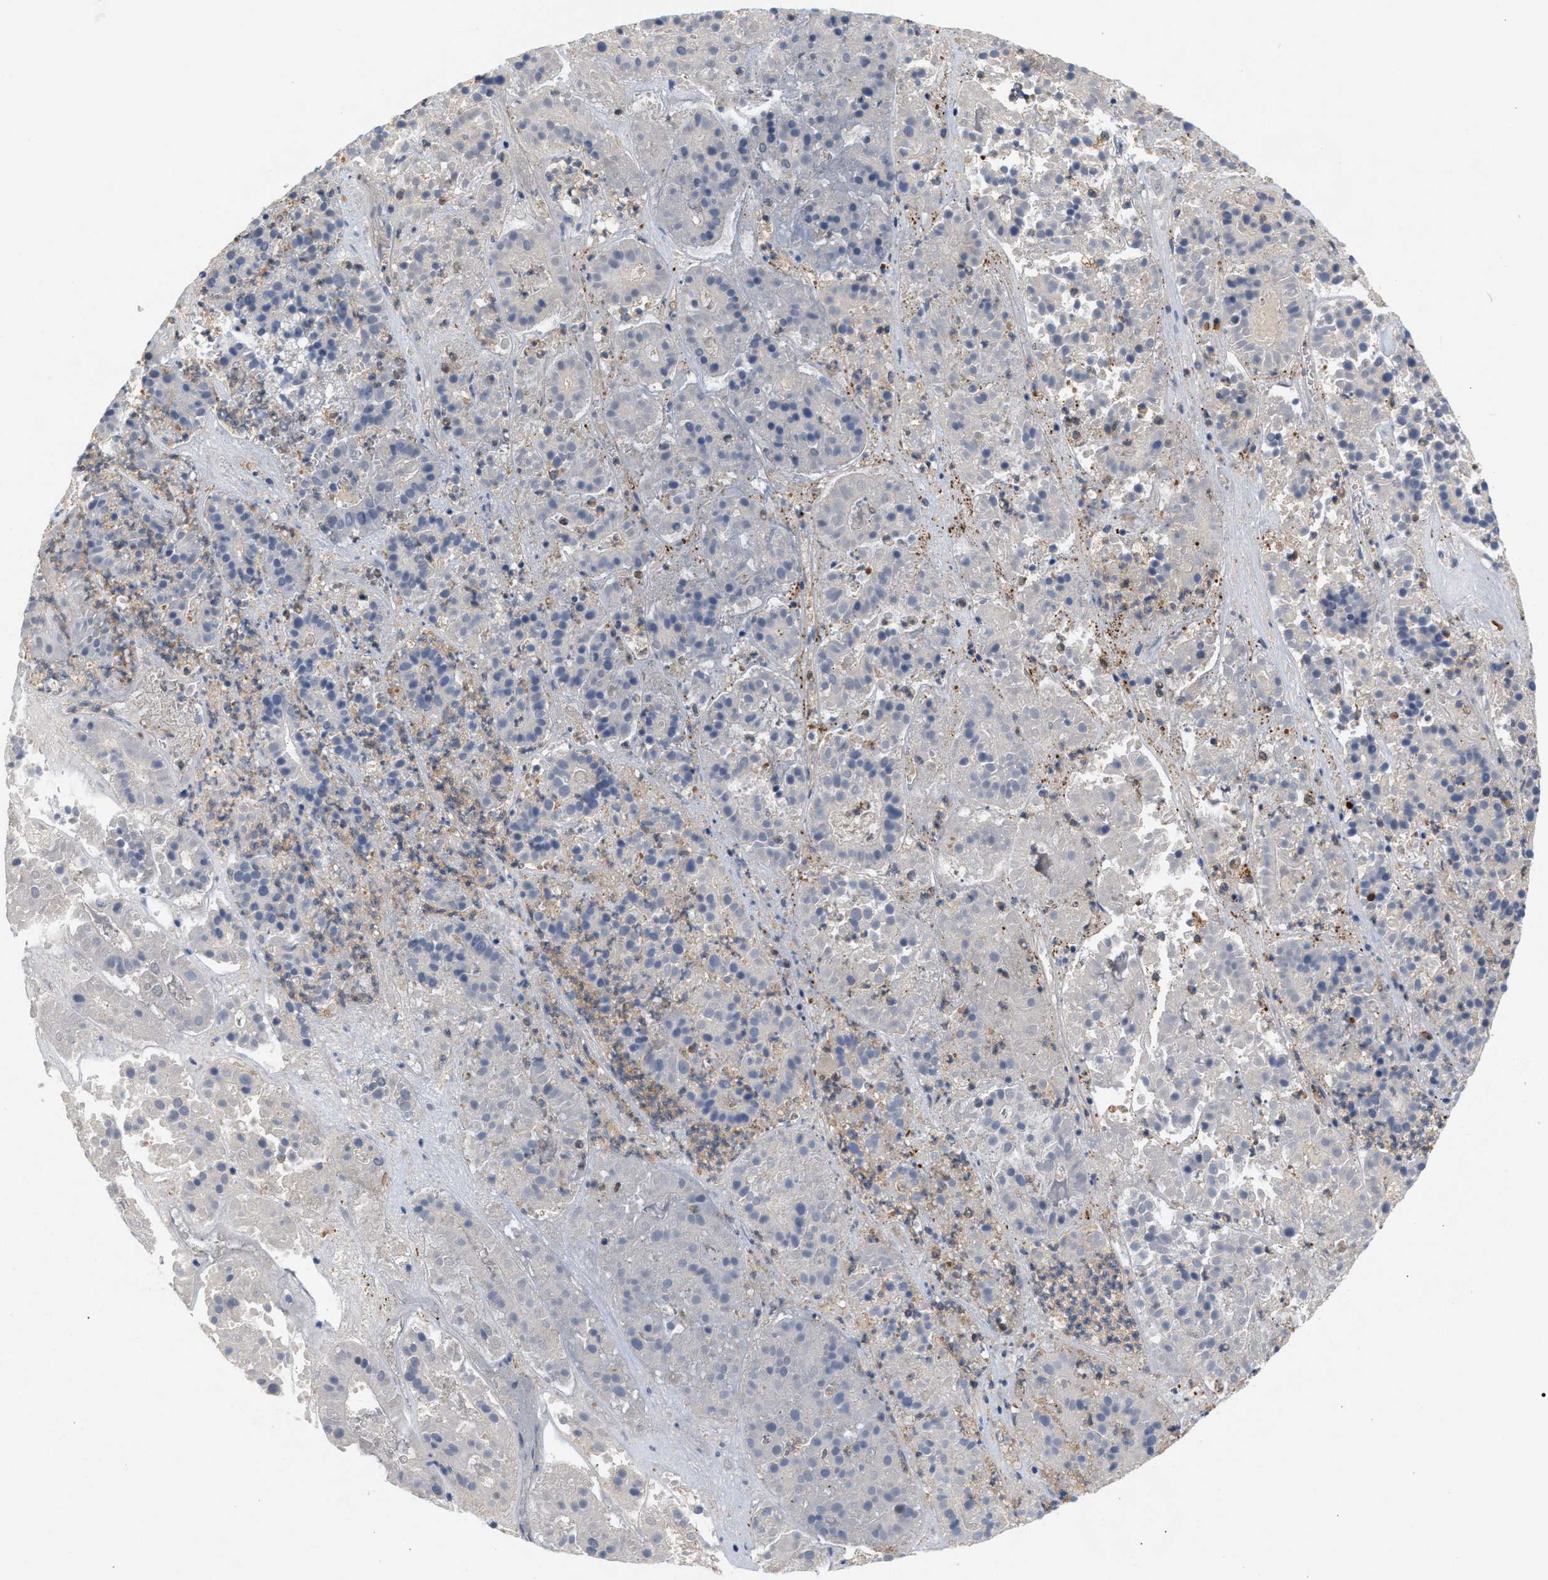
{"staining": {"intensity": "negative", "quantity": "none", "location": "none"}, "tissue": "pancreatic cancer", "cell_type": "Tumor cells", "image_type": "cancer", "snomed": [{"axis": "morphology", "description": "Adenocarcinoma, NOS"}, {"axis": "topography", "description": "Pancreas"}], "caption": "This is an IHC image of human adenocarcinoma (pancreatic). There is no expression in tumor cells.", "gene": "GLOD4", "patient": {"sex": "male", "age": 50}}